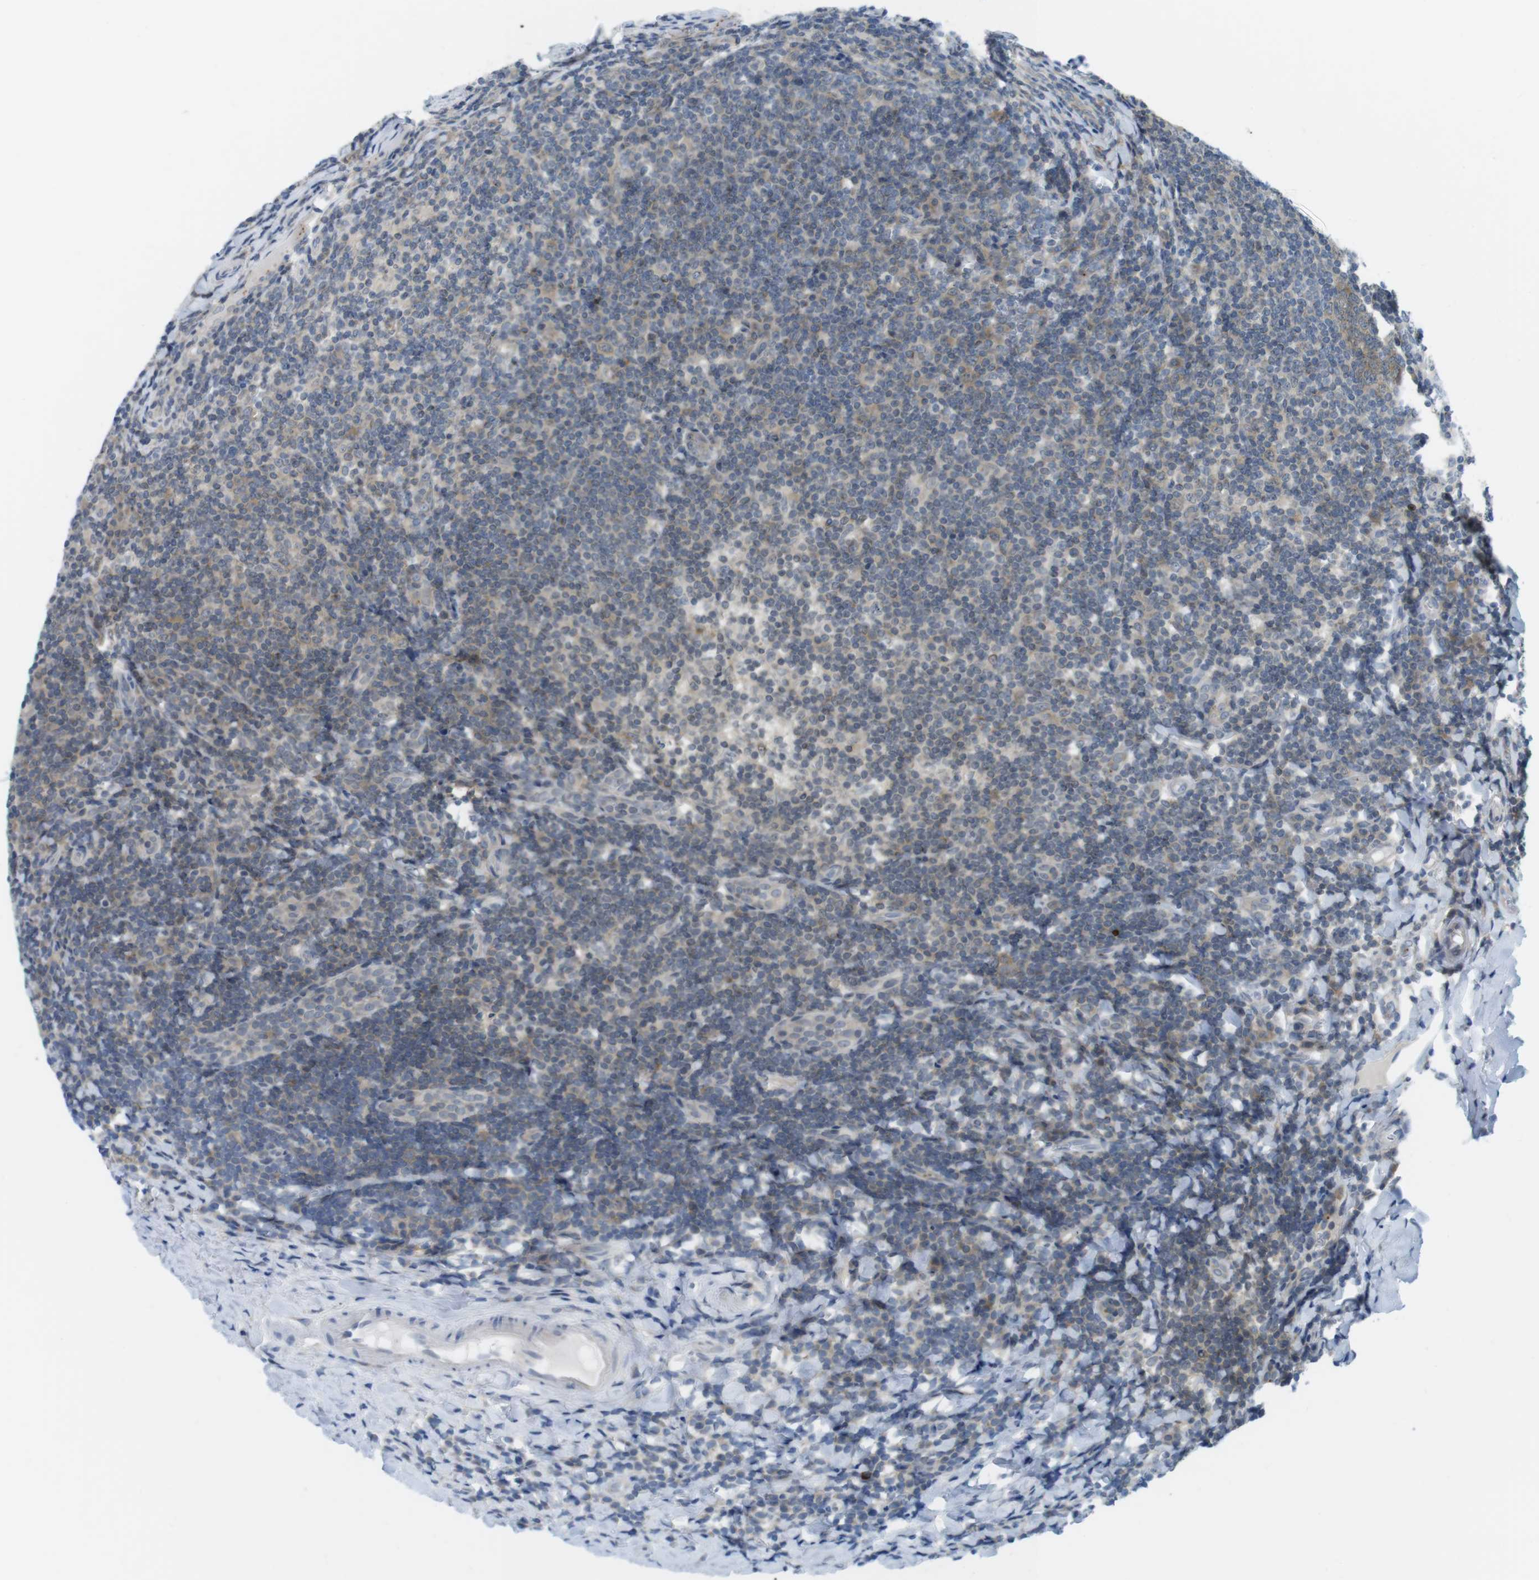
{"staining": {"intensity": "weak", "quantity": "25%-75%", "location": "cytoplasmic/membranous"}, "tissue": "tonsil", "cell_type": "Germinal center cells", "image_type": "normal", "snomed": [{"axis": "morphology", "description": "Normal tissue, NOS"}, {"axis": "topography", "description": "Tonsil"}], "caption": "Immunohistochemical staining of normal human tonsil reveals weak cytoplasmic/membranous protein positivity in approximately 25%-75% of germinal center cells. (brown staining indicates protein expression, while blue staining denotes nuclei).", "gene": "CASP2", "patient": {"sex": "male", "age": 37}}